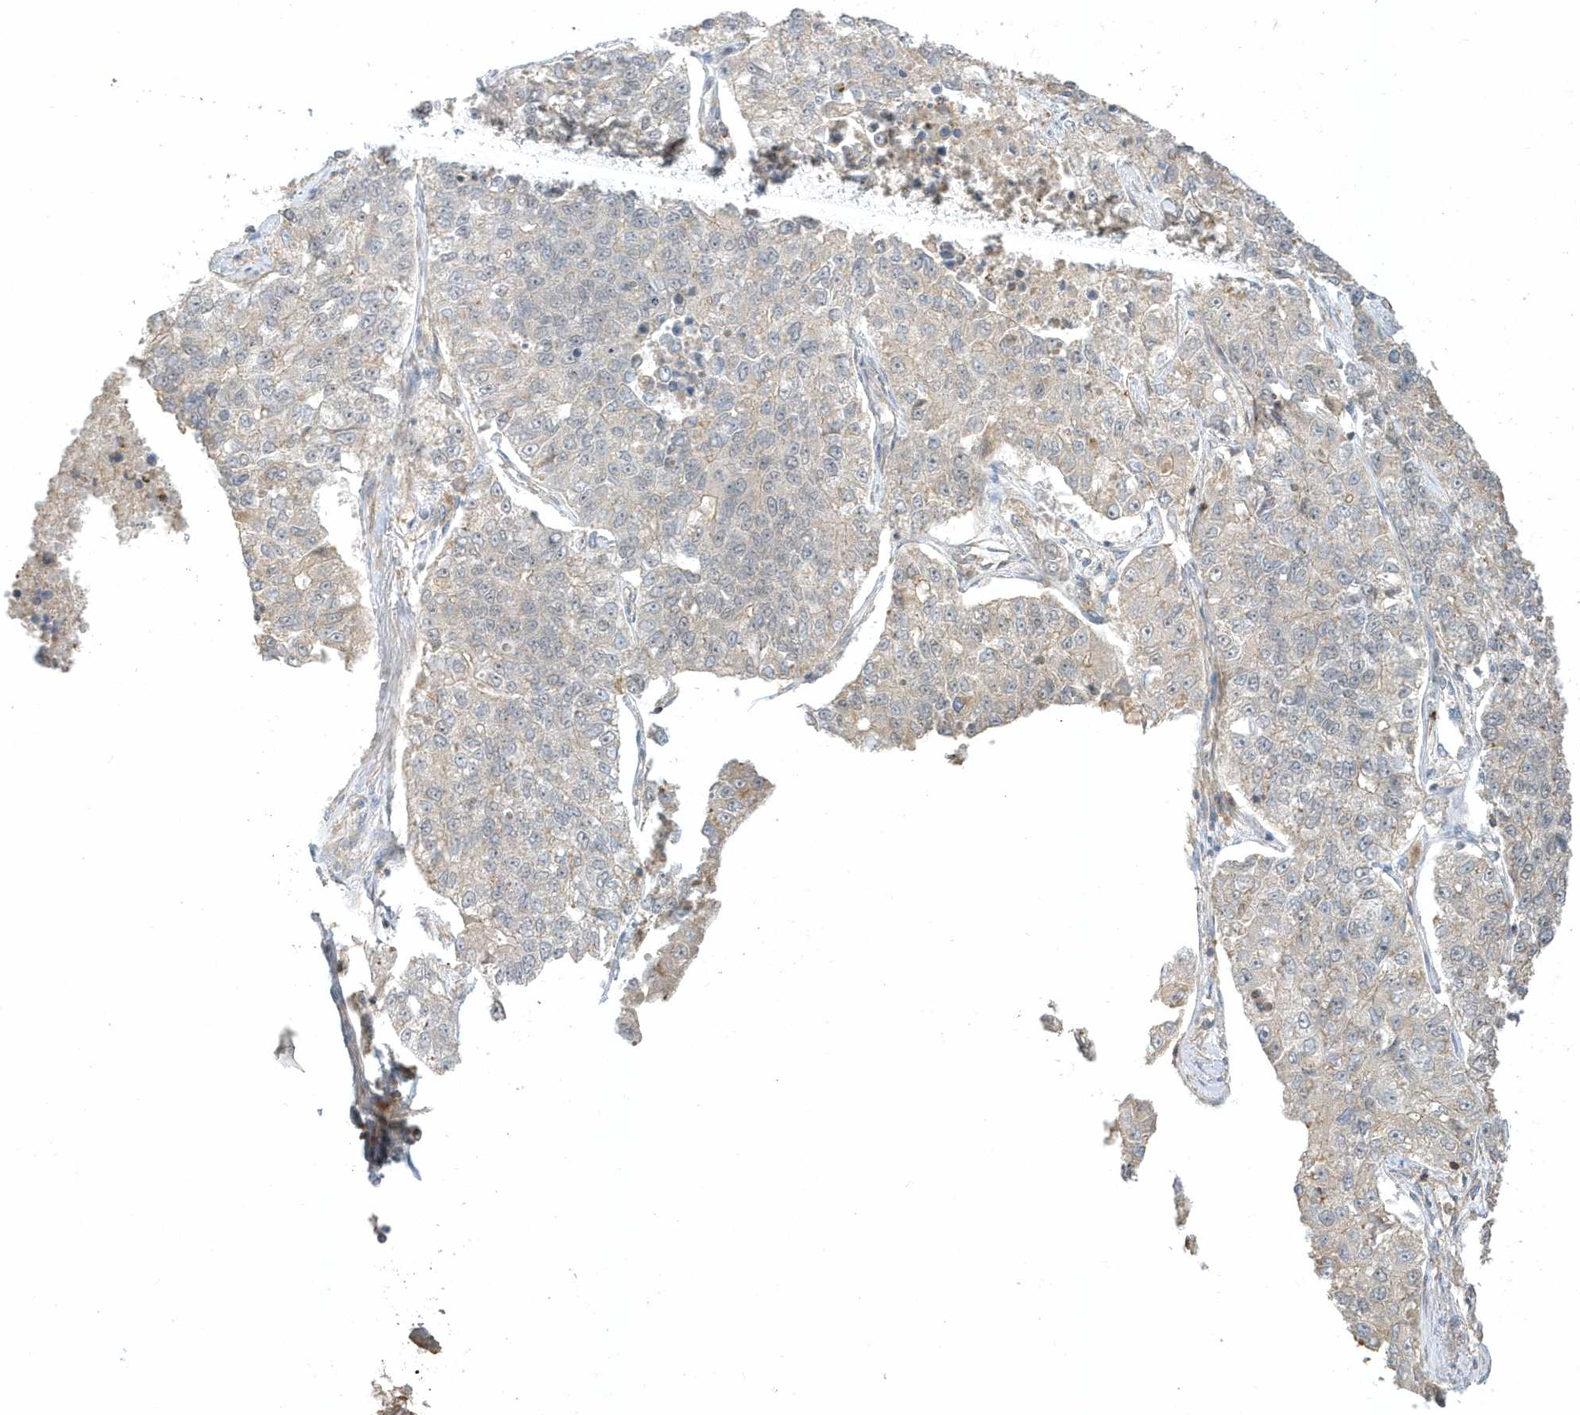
{"staining": {"intensity": "weak", "quantity": "<25%", "location": "cytoplasmic/membranous"}, "tissue": "lung cancer", "cell_type": "Tumor cells", "image_type": "cancer", "snomed": [{"axis": "morphology", "description": "Adenocarcinoma, NOS"}, {"axis": "topography", "description": "Lung"}], "caption": "Tumor cells are negative for protein expression in human adenocarcinoma (lung). (Stains: DAB (3,3'-diaminobenzidine) immunohistochemistry with hematoxylin counter stain, Microscopy: brightfield microscopy at high magnification).", "gene": "ZBTB8A", "patient": {"sex": "male", "age": 49}}